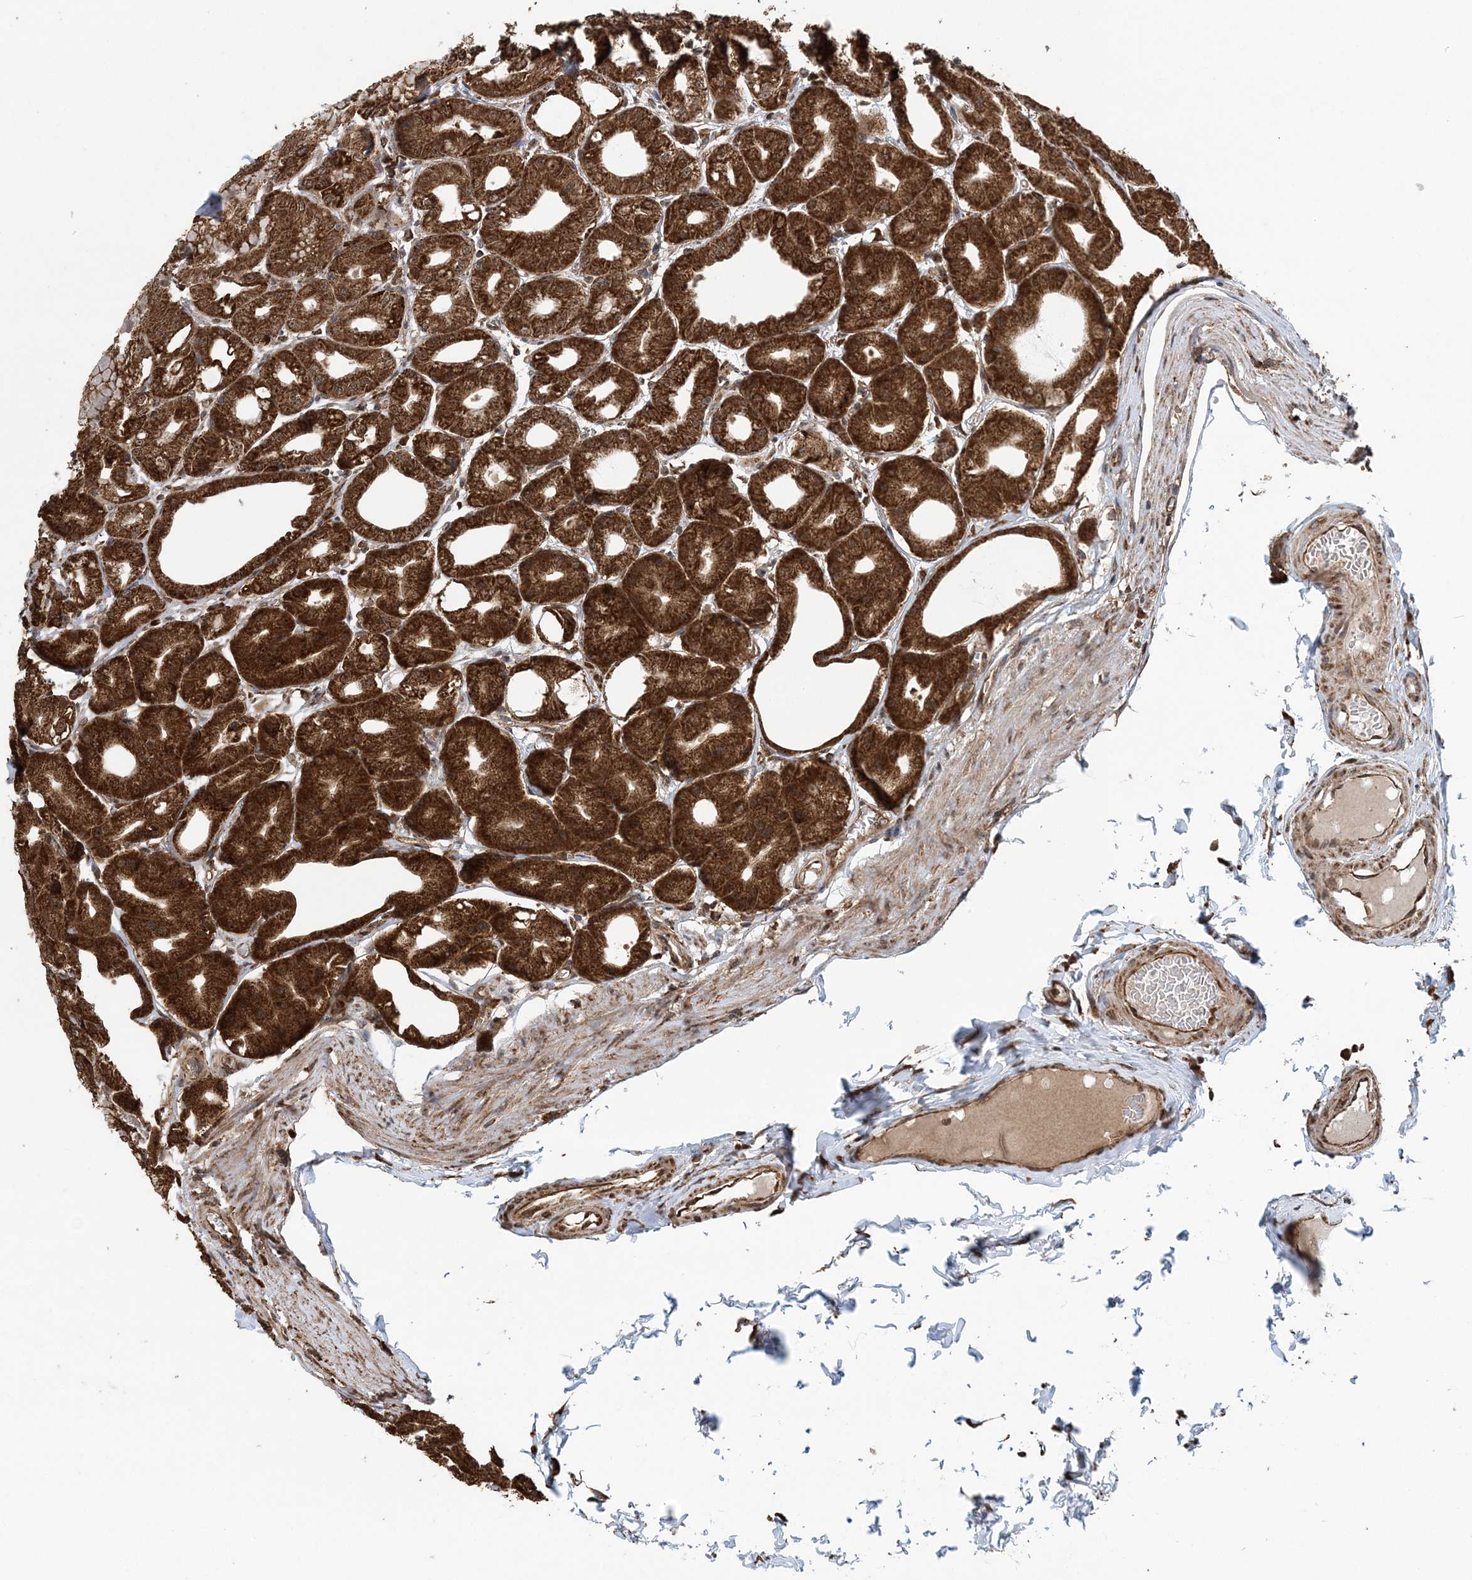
{"staining": {"intensity": "strong", "quantity": ">75%", "location": "cytoplasmic/membranous"}, "tissue": "stomach", "cell_type": "Glandular cells", "image_type": "normal", "snomed": [{"axis": "morphology", "description": "Normal tissue, NOS"}, {"axis": "topography", "description": "Stomach, lower"}], "caption": "Immunohistochemical staining of normal stomach reveals >75% levels of strong cytoplasmic/membranous protein expression in approximately >75% of glandular cells. (Brightfield microscopy of DAB IHC at high magnification).", "gene": "PCBP1", "patient": {"sex": "male", "age": 71}}